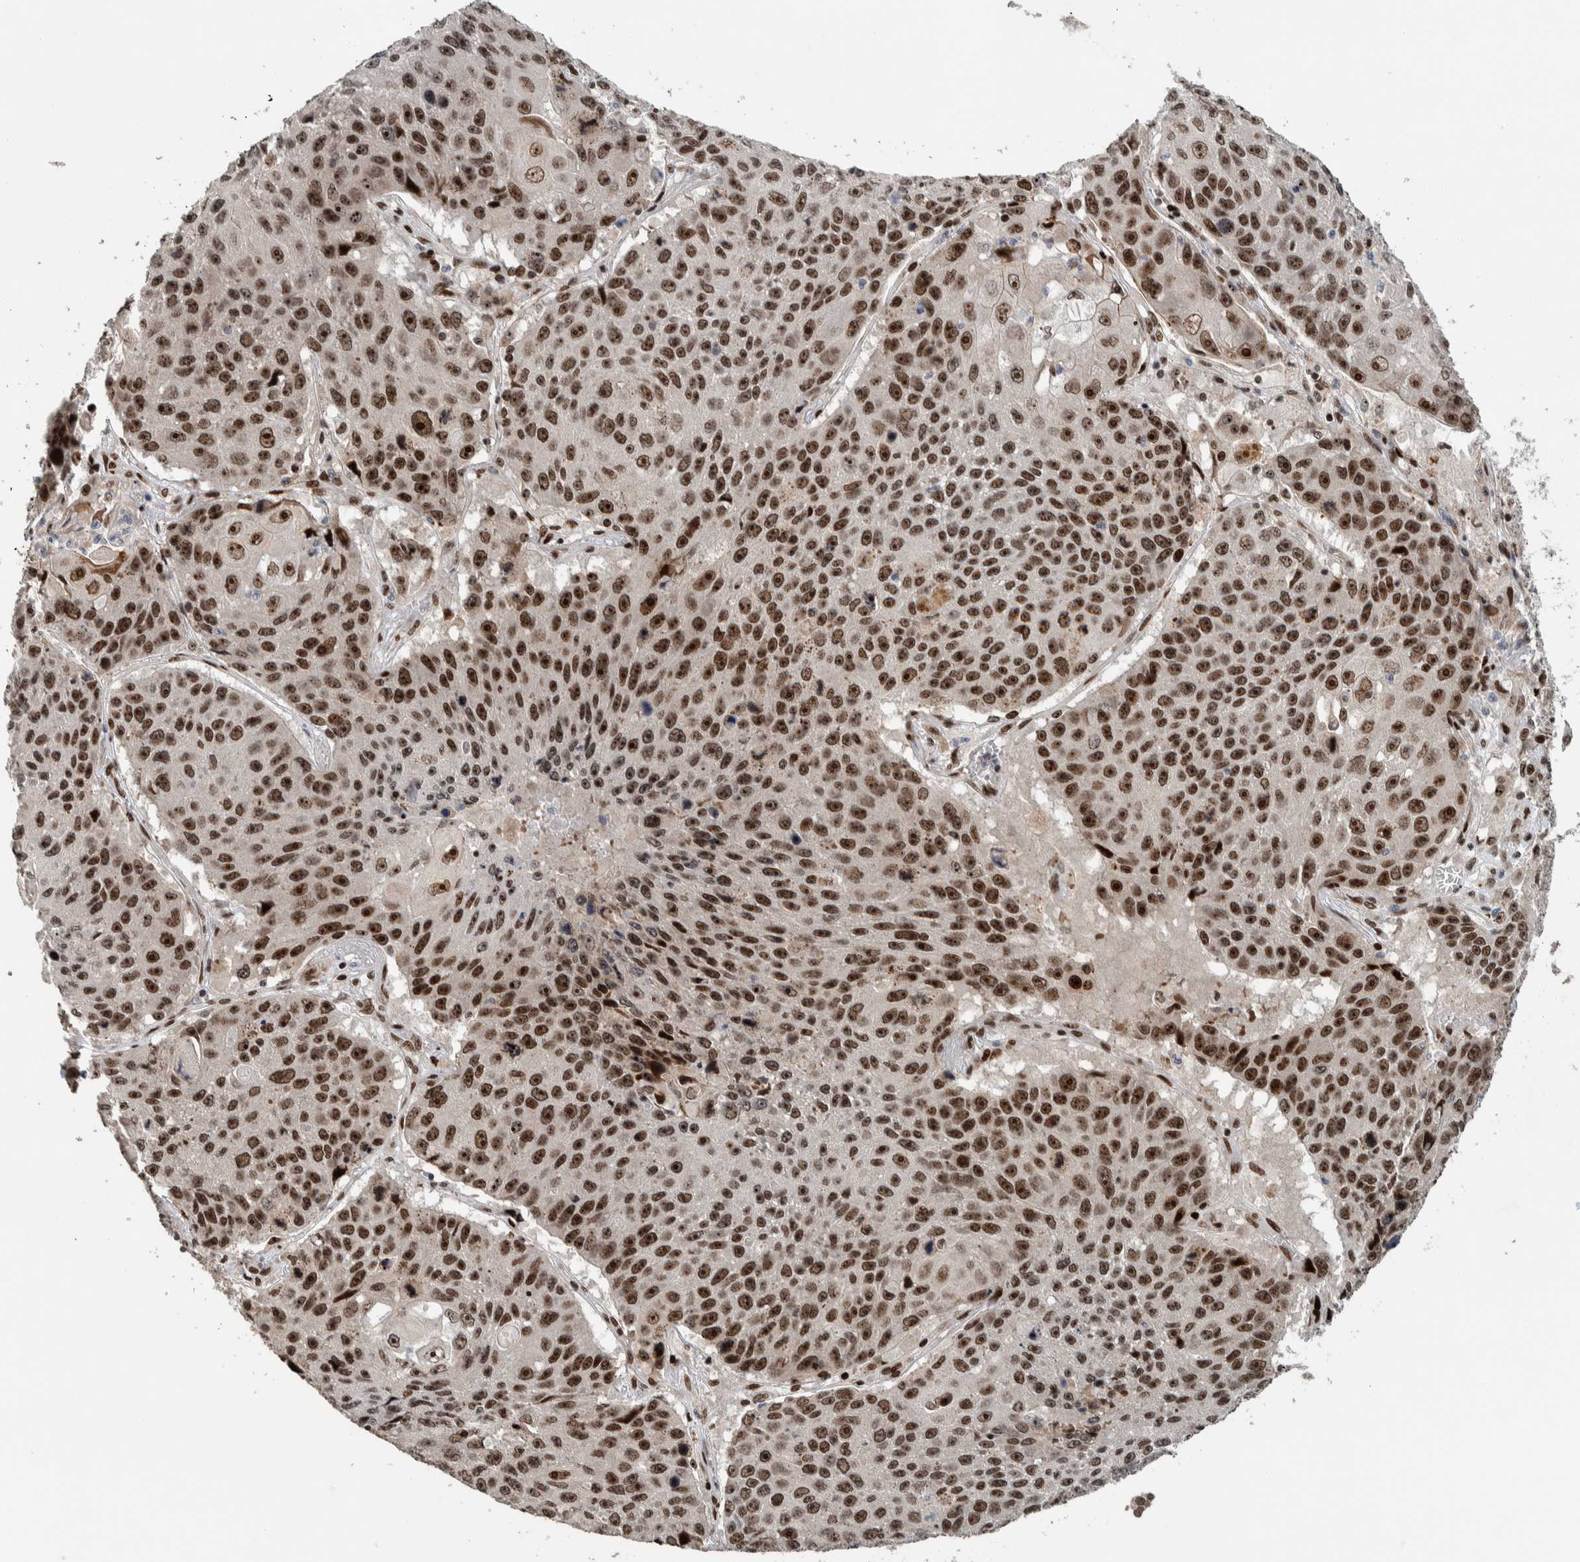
{"staining": {"intensity": "strong", "quantity": ">75%", "location": "nuclear"}, "tissue": "lung cancer", "cell_type": "Tumor cells", "image_type": "cancer", "snomed": [{"axis": "morphology", "description": "Squamous cell carcinoma, NOS"}, {"axis": "topography", "description": "Lung"}], "caption": "Strong nuclear staining is appreciated in approximately >75% of tumor cells in lung cancer (squamous cell carcinoma).", "gene": "CHD4", "patient": {"sex": "male", "age": 61}}